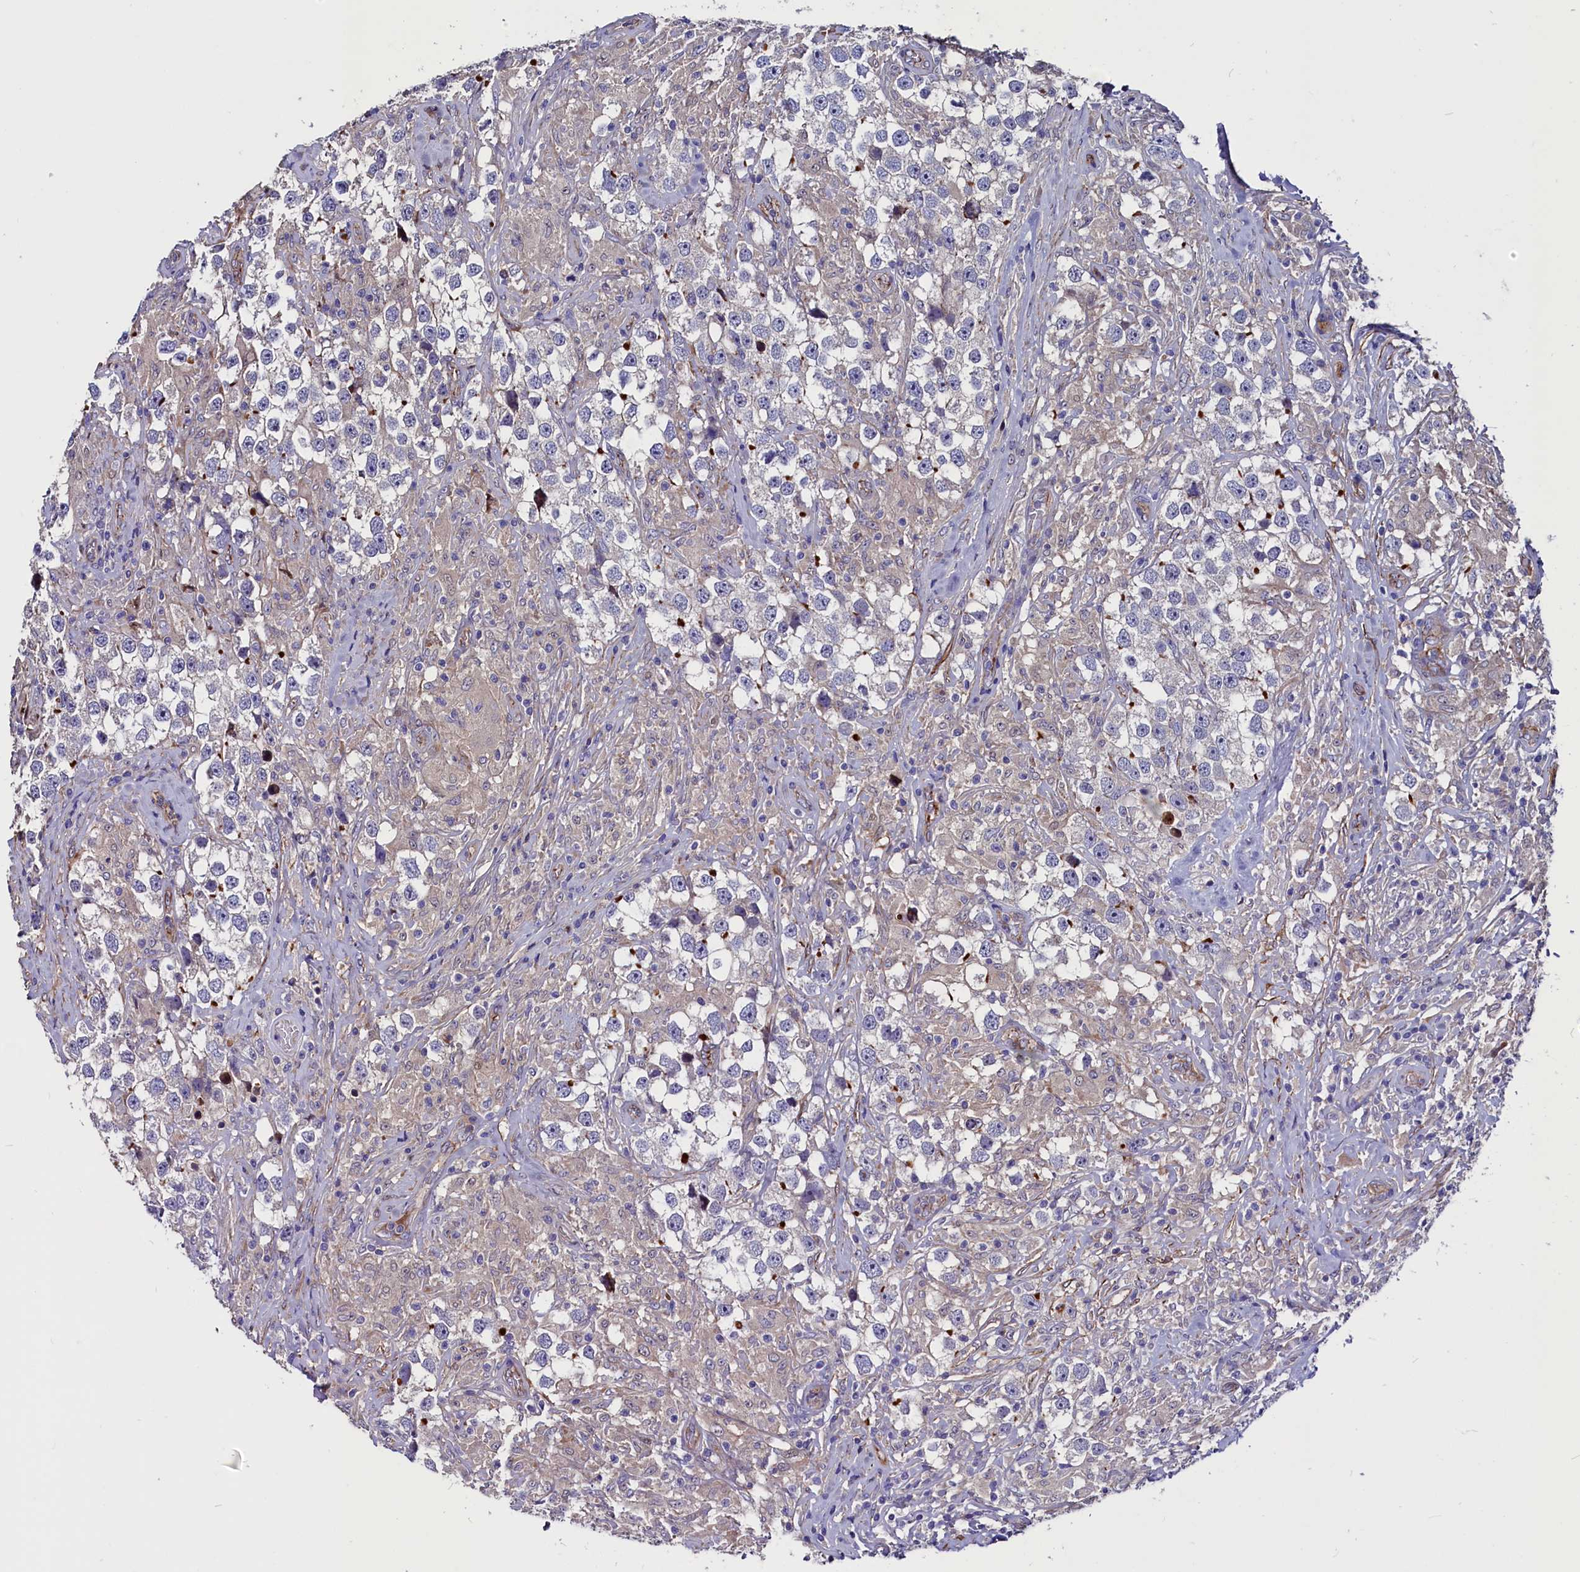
{"staining": {"intensity": "negative", "quantity": "none", "location": "none"}, "tissue": "testis cancer", "cell_type": "Tumor cells", "image_type": "cancer", "snomed": [{"axis": "morphology", "description": "Seminoma, NOS"}, {"axis": "topography", "description": "Testis"}], "caption": "Tumor cells show no significant protein expression in testis seminoma.", "gene": "ZNF749", "patient": {"sex": "male", "age": 46}}